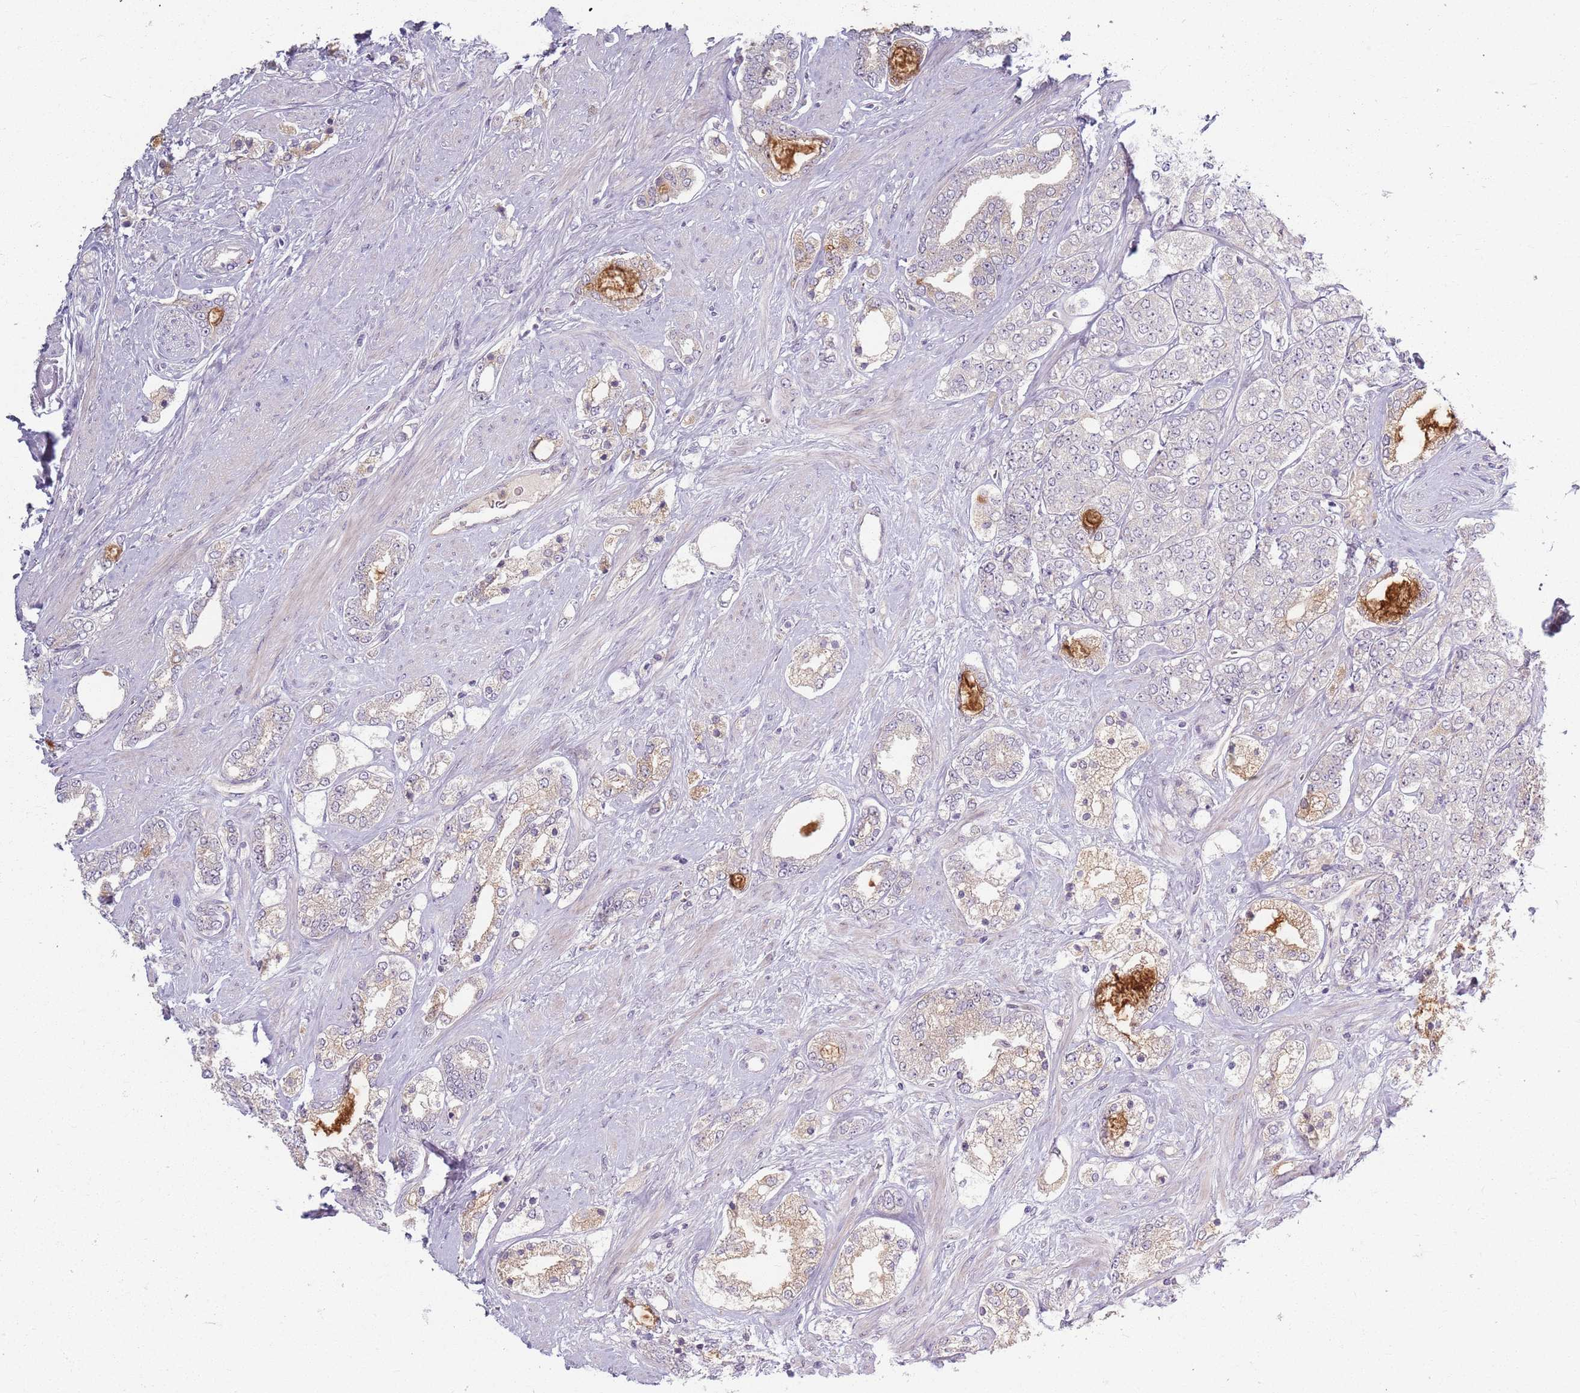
{"staining": {"intensity": "moderate", "quantity": "25%-75%", "location": "cytoplasmic/membranous"}, "tissue": "prostate cancer", "cell_type": "Tumor cells", "image_type": "cancer", "snomed": [{"axis": "morphology", "description": "Adenocarcinoma, High grade"}, {"axis": "topography", "description": "Prostate"}], "caption": "Tumor cells show moderate cytoplasmic/membranous expression in about 25%-75% of cells in prostate cancer (high-grade adenocarcinoma). The protein is shown in brown color, while the nuclei are stained blue.", "gene": "ZDHHC2", "patient": {"sex": "male", "age": 64}}